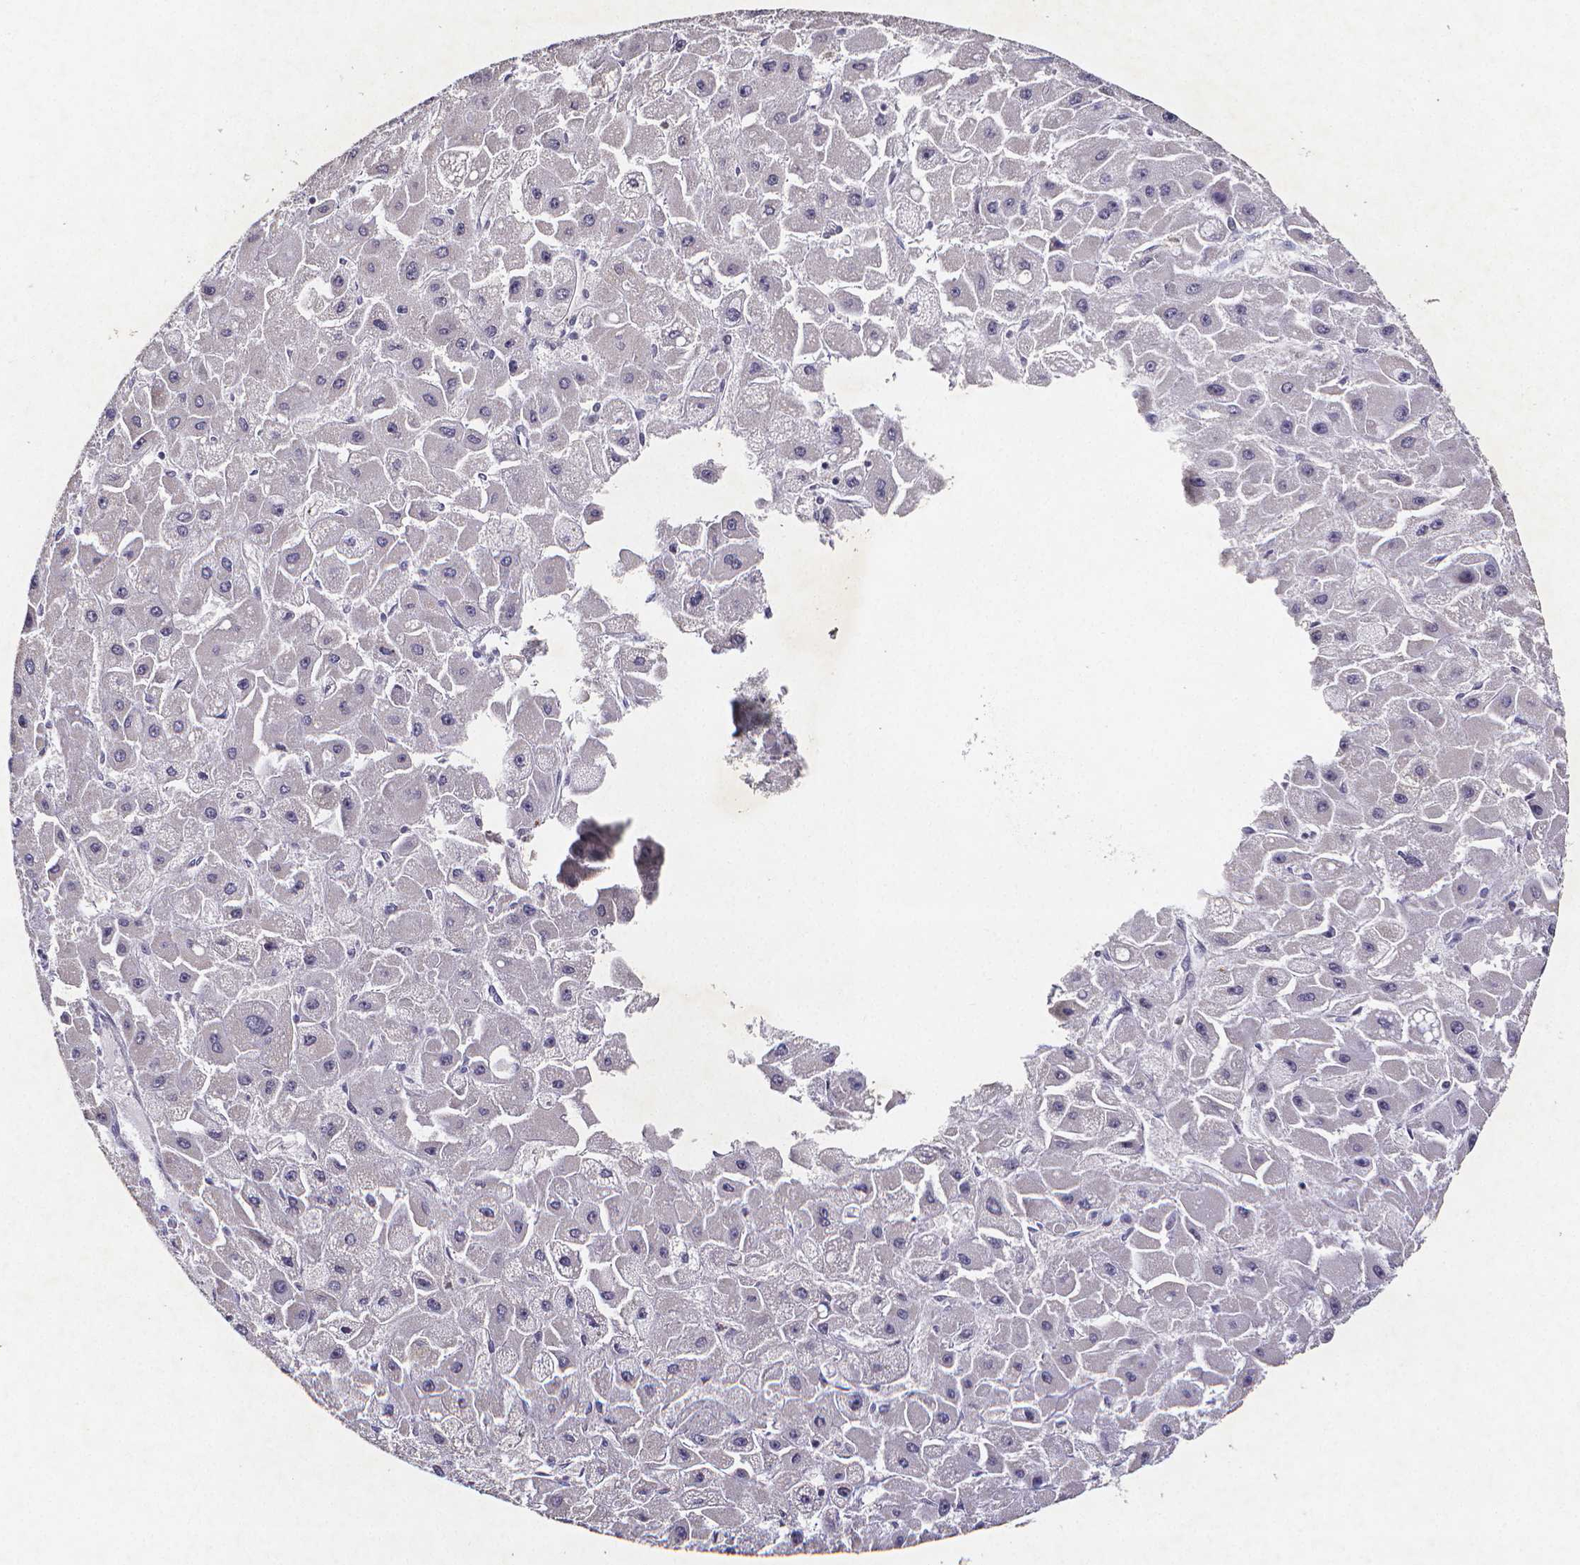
{"staining": {"intensity": "negative", "quantity": "none", "location": "none"}, "tissue": "liver cancer", "cell_type": "Tumor cells", "image_type": "cancer", "snomed": [{"axis": "morphology", "description": "Carcinoma, Hepatocellular, NOS"}, {"axis": "topography", "description": "Liver"}], "caption": "Human liver cancer stained for a protein using IHC exhibits no positivity in tumor cells.", "gene": "TP73", "patient": {"sex": "female", "age": 25}}